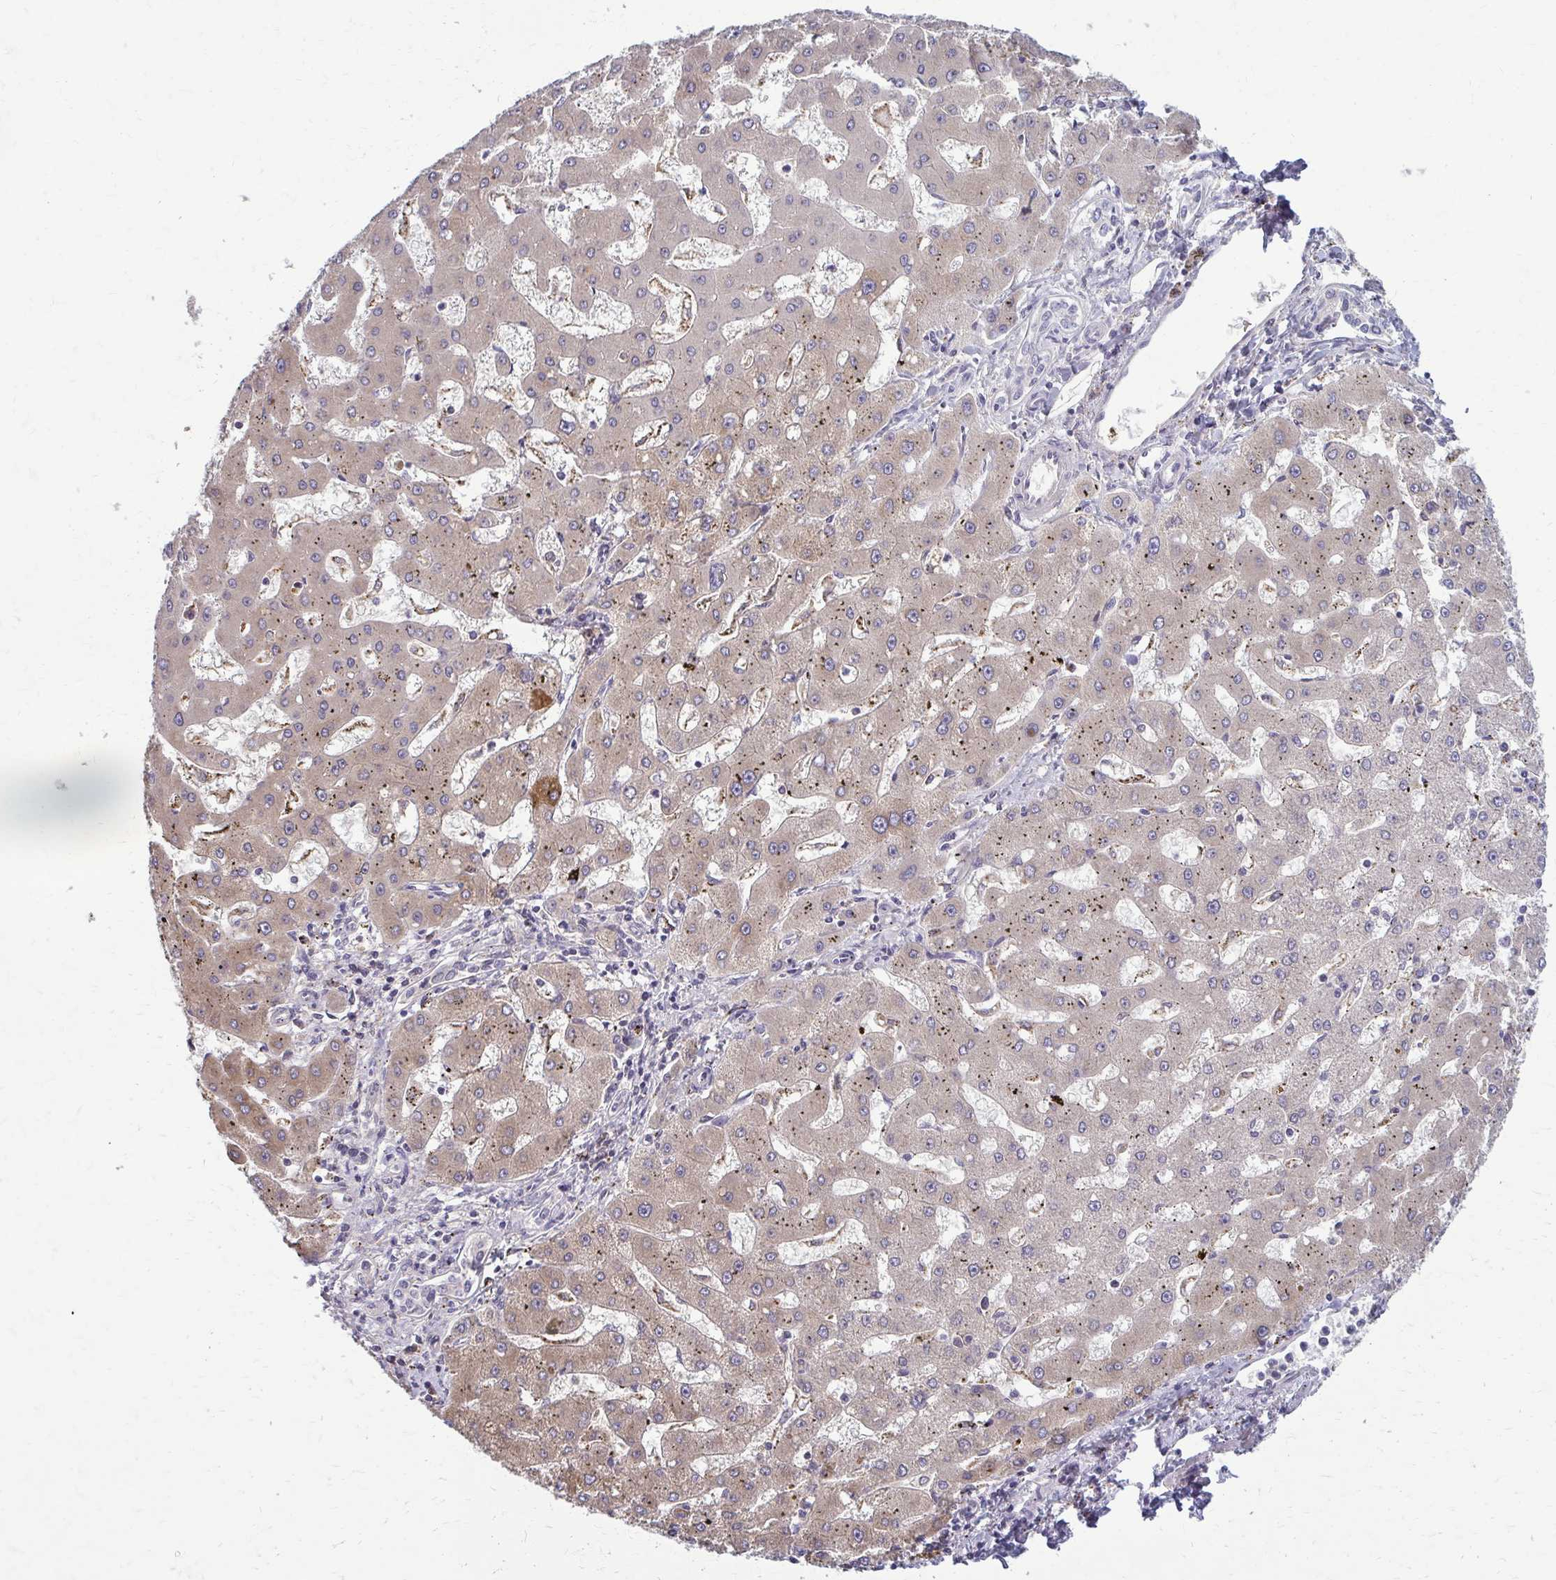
{"staining": {"intensity": "weak", "quantity": ">75%", "location": "cytoplasmic/membranous"}, "tissue": "liver cancer", "cell_type": "Tumor cells", "image_type": "cancer", "snomed": [{"axis": "morphology", "description": "Carcinoma, Hepatocellular, NOS"}, {"axis": "topography", "description": "Liver"}], "caption": "Liver cancer stained for a protein (brown) exhibits weak cytoplasmic/membranous positive positivity in approximately >75% of tumor cells.", "gene": "MCRIP2", "patient": {"sex": "male", "age": 67}}